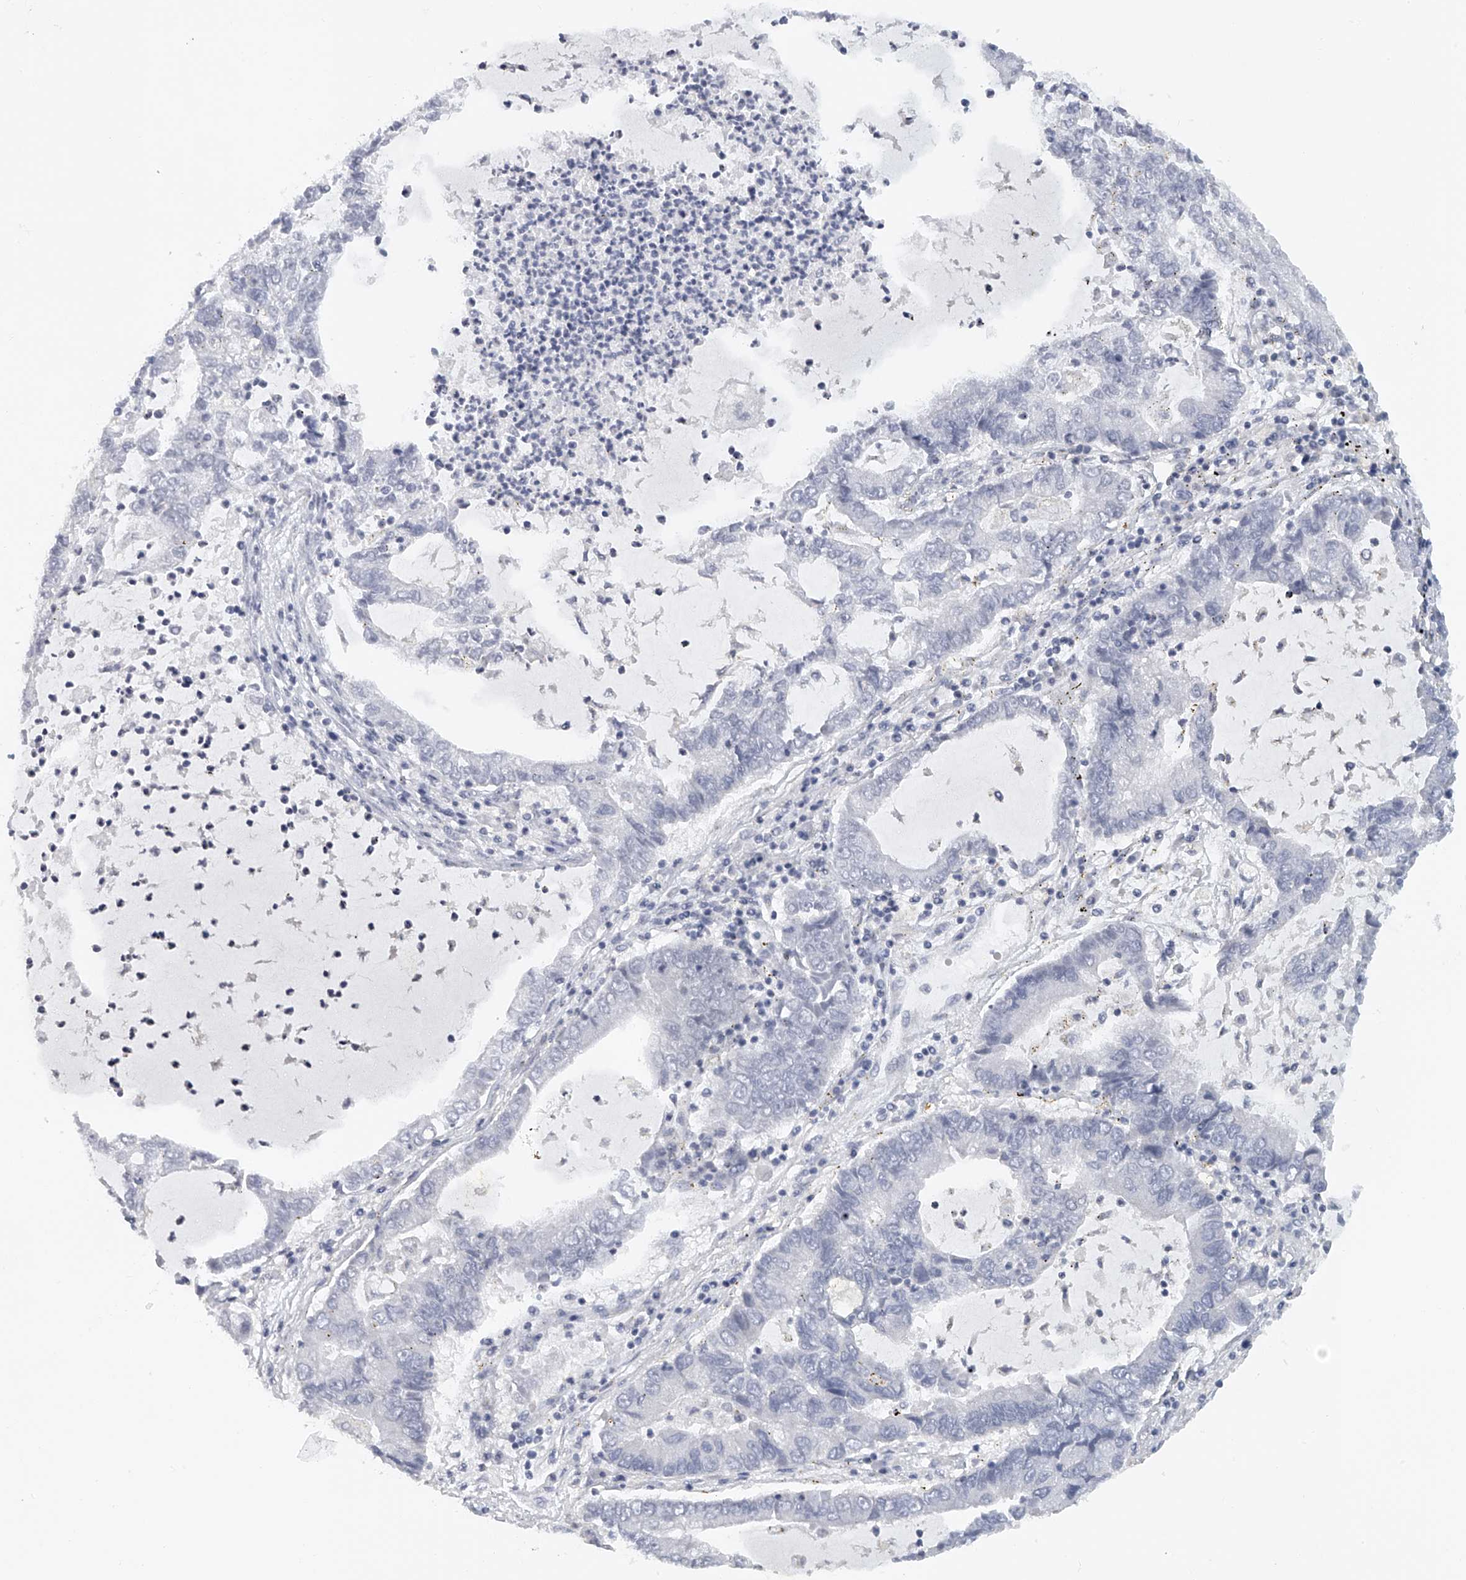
{"staining": {"intensity": "negative", "quantity": "none", "location": "none"}, "tissue": "lung cancer", "cell_type": "Tumor cells", "image_type": "cancer", "snomed": [{"axis": "morphology", "description": "Adenocarcinoma, NOS"}, {"axis": "topography", "description": "Lung"}], "caption": "Tumor cells show no significant positivity in lung adenocarcinoma.", "gene": "FAT2", "patient": {"sex": "female", "age": 51}}